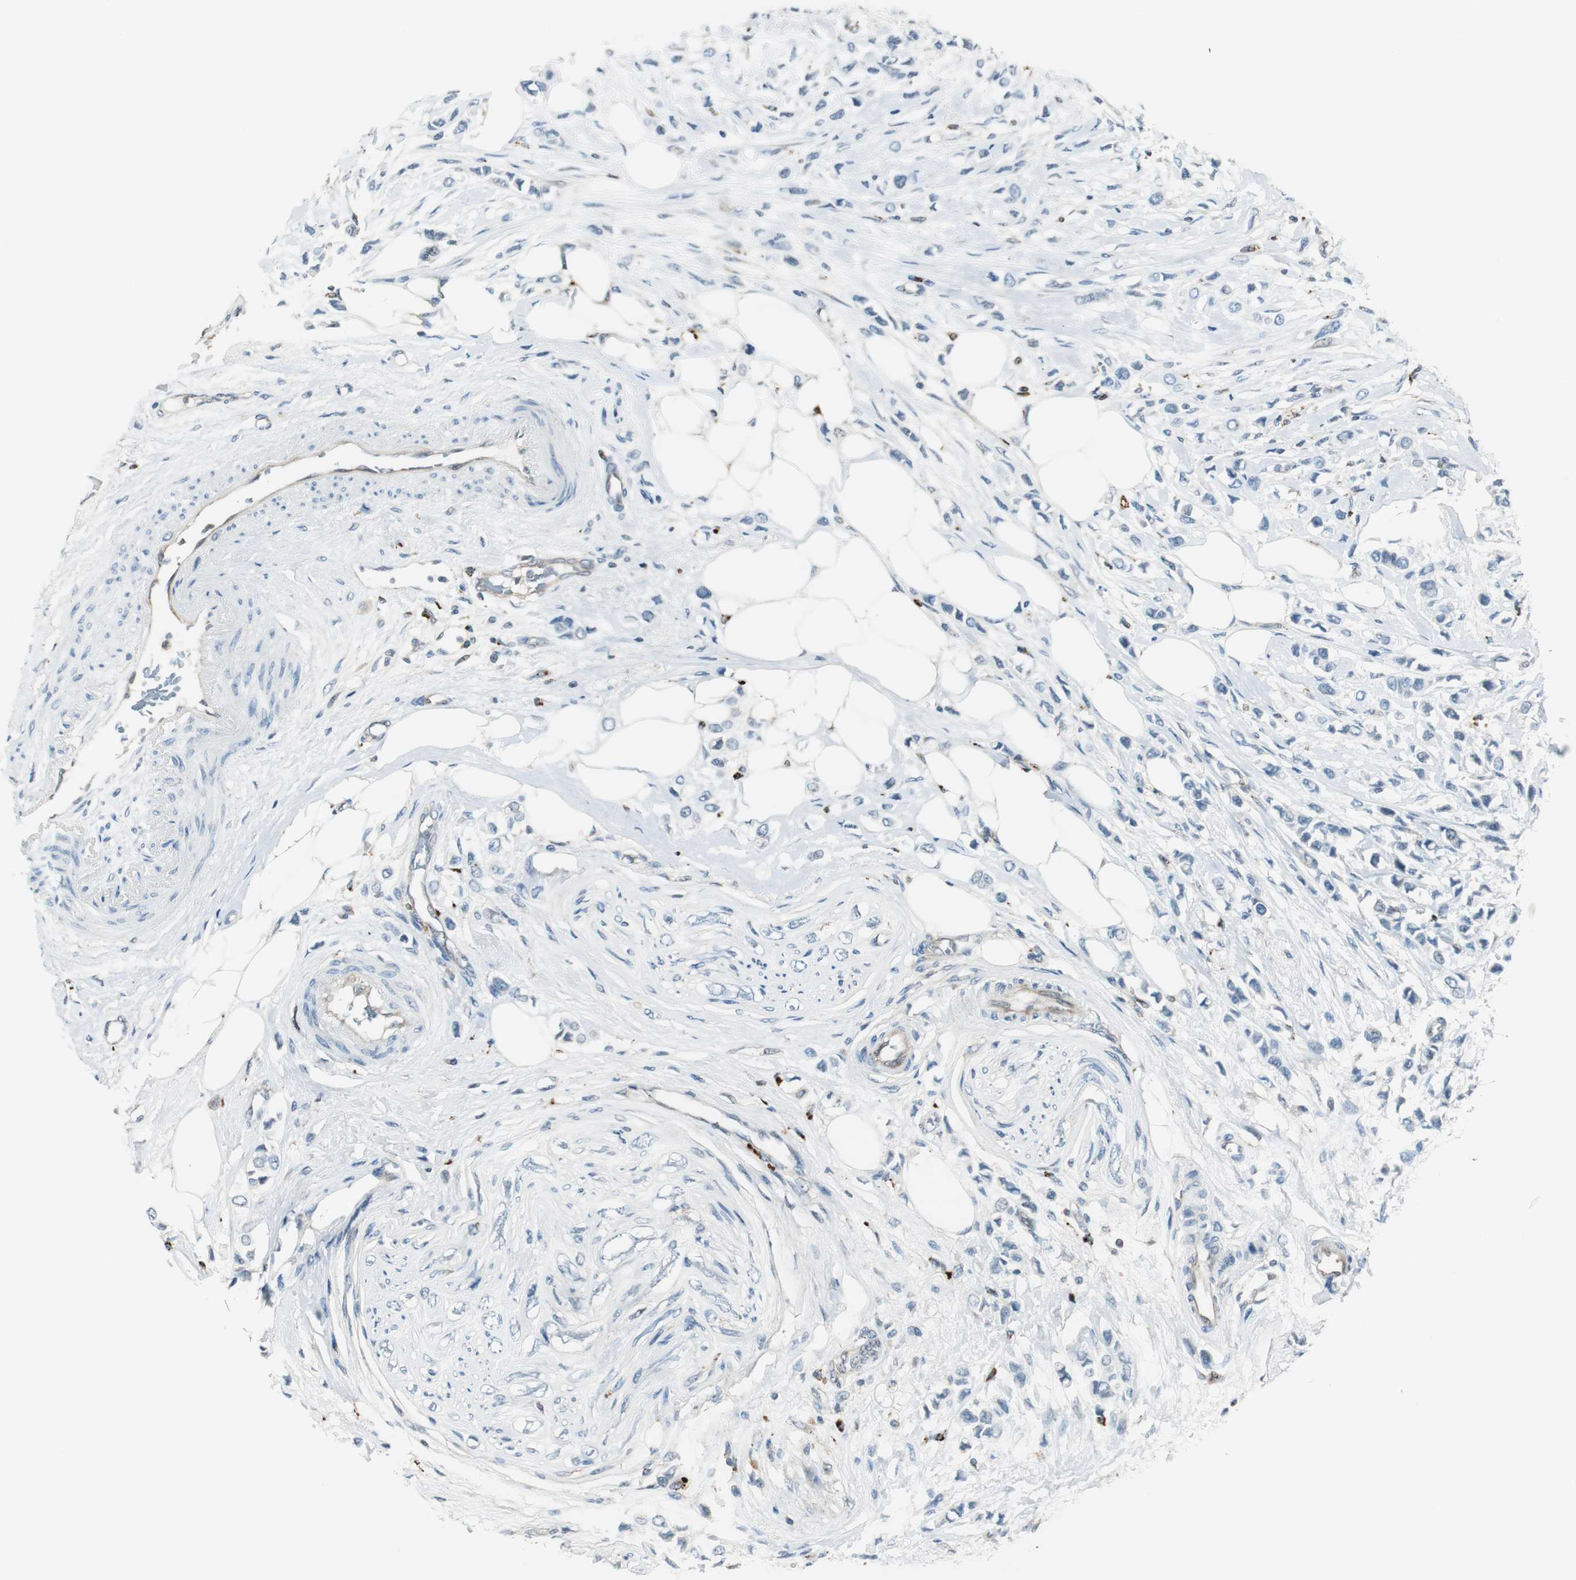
{"staining": {"intensity": "negative", "quantity": "none", "location": "none"}, "tissue": "breast cancer", "cell_type": "Tumor cells", "image_type": "cancer", "snomed": [{"axis": "morphology", "description": "Lobular carcinoma"}, {"axis": "topography", "description": "Breast"}], "caption": "This is an immunohistochemistry photomicrograph of human lobular carcinoma (breast). There is no staining in tumor cells.", "gene": "NCK1", "patient": {"sex": "female", "age": 51}}